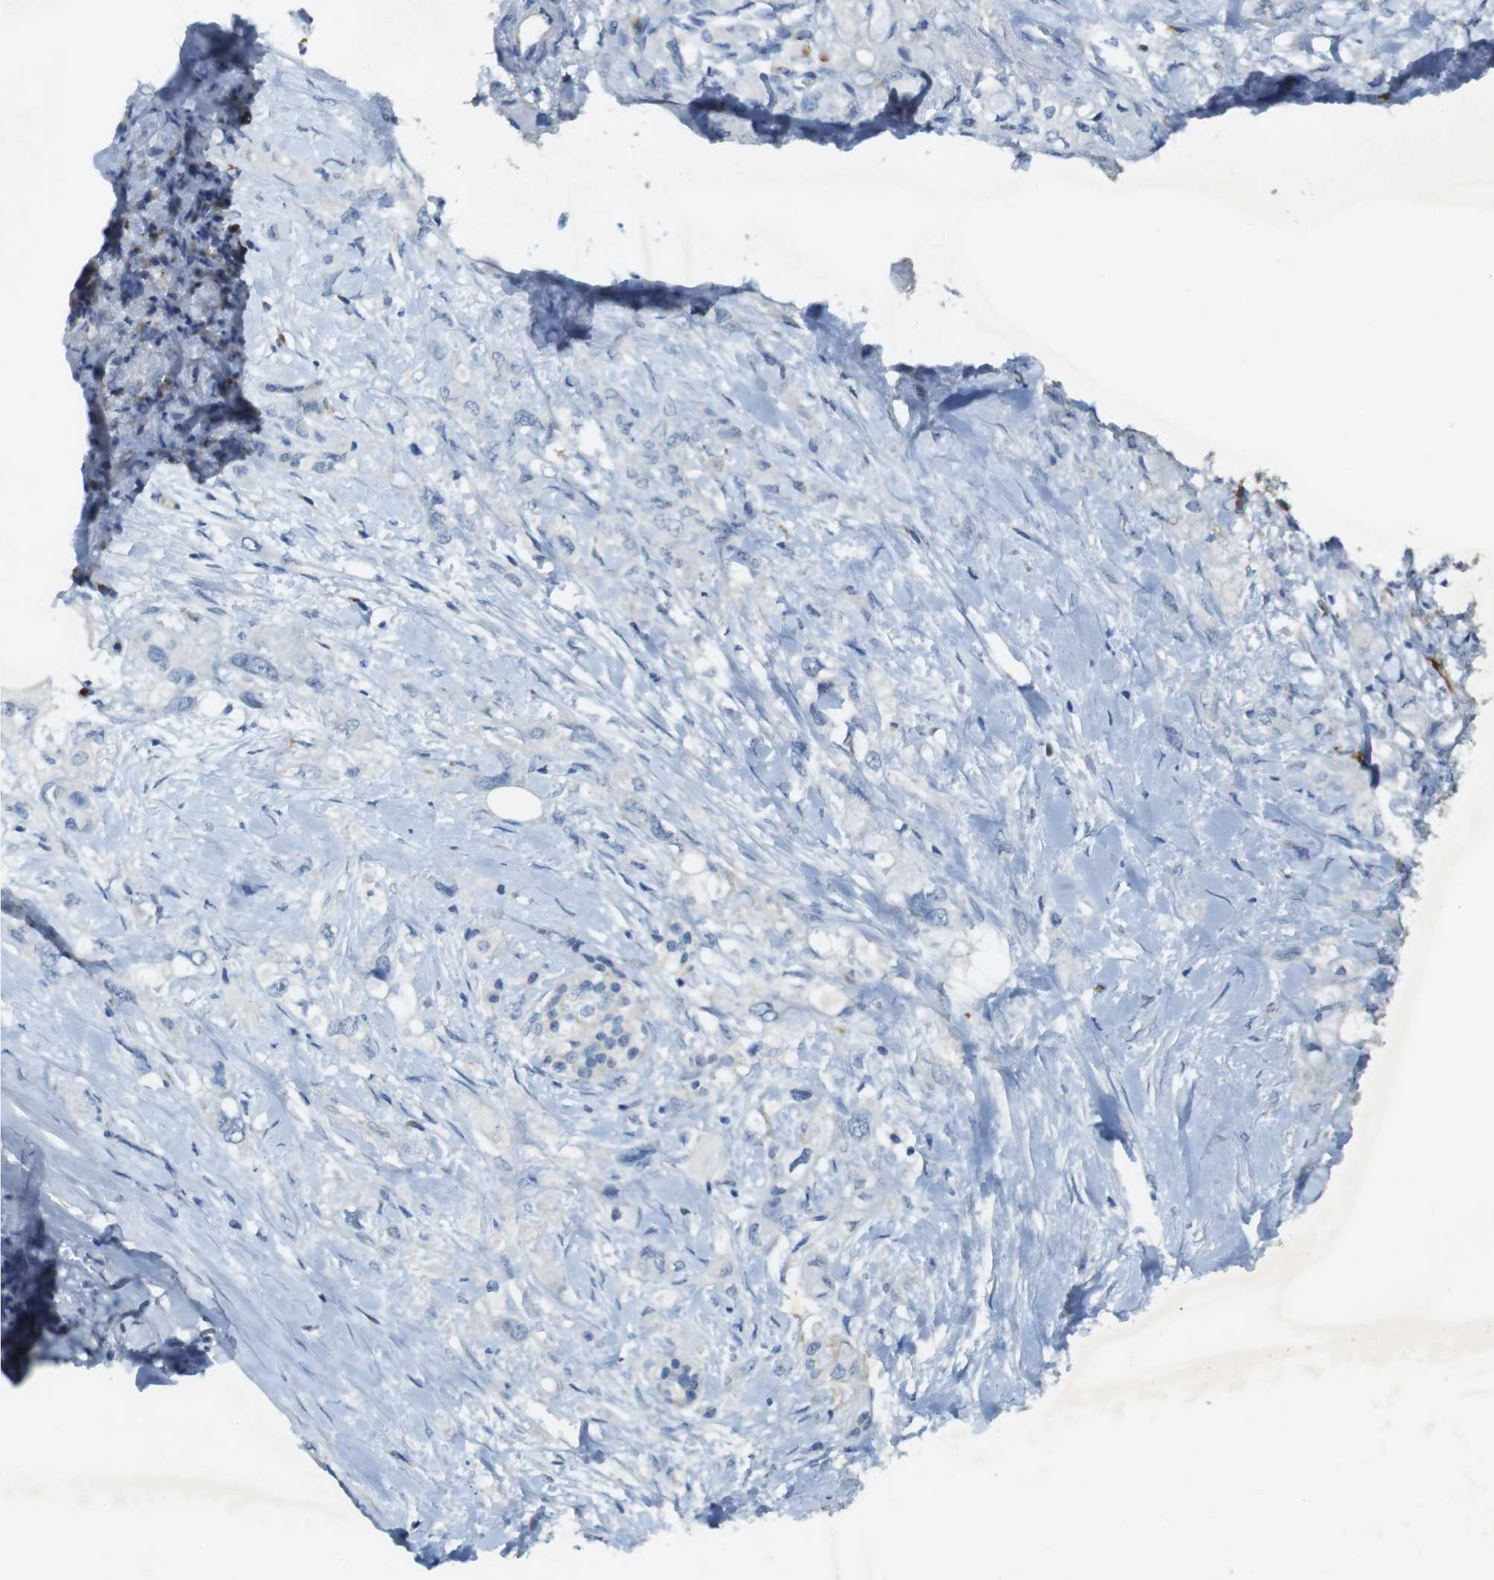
{"staining": {"intensity": "negative", "quantity": "none", "location": "none"}, "tissue": "pancreatic cancer", "cell_type": "Tumor cells", "image_type": "cancer", "snomed": [{"axis": "morphology", "description": "Adenocarcinoma, NOS"}, {"axis": "topography", "description": "Pancreas"}], "caption": "Protein analysis of pancreatic cancer (adenocarcinoma) displays no significant positivity in tumor cells. Nuclei are stained in blue.", "gene": "CD320", "patient": {"sex": "female", "age": 56}}